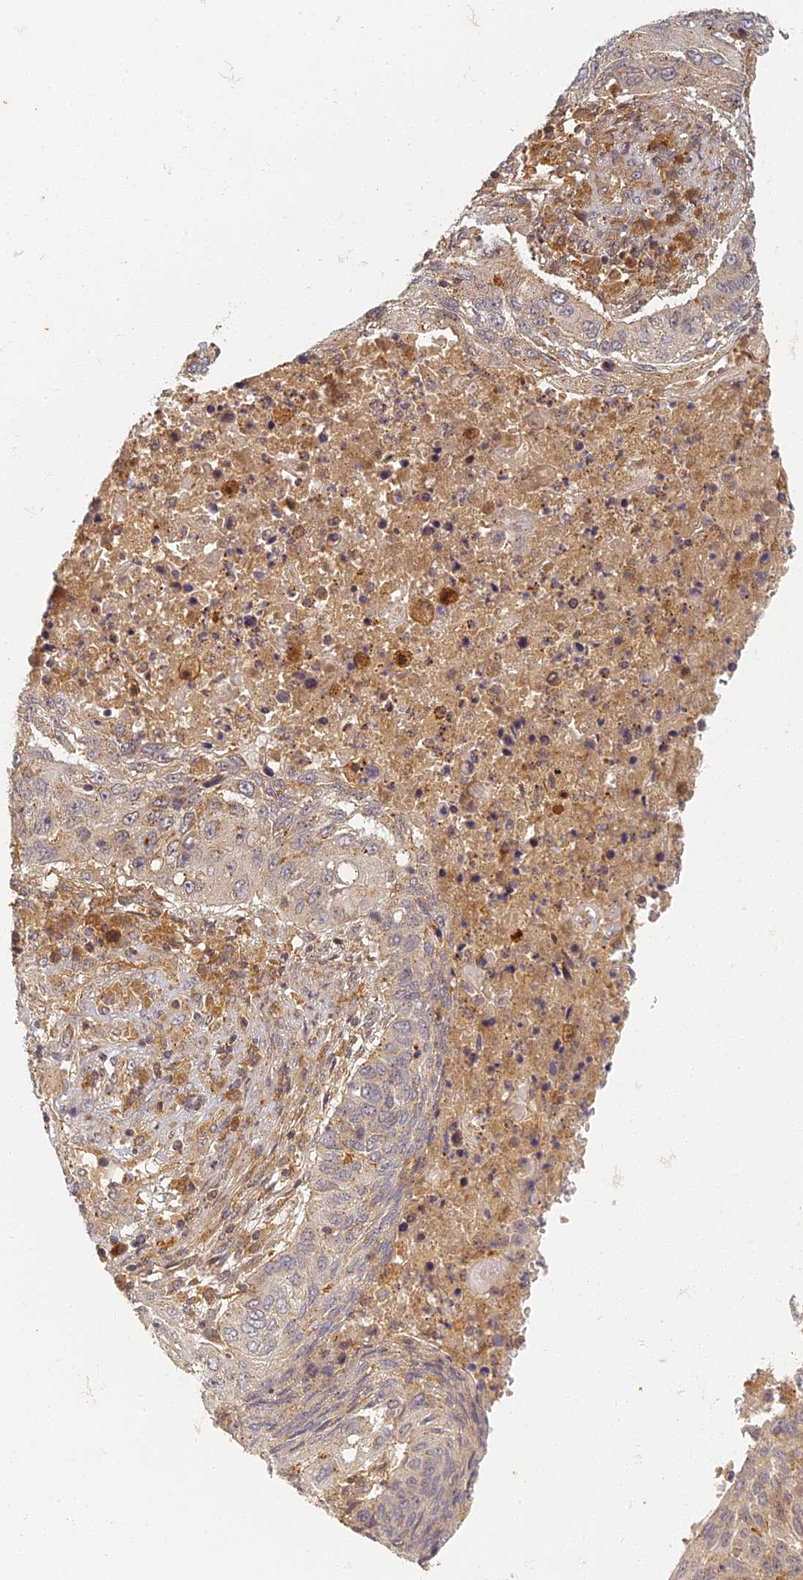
{"staining": {"intensity": "weak", "quantity": "<25%", "location": "cytoplasmic/membranous"}, "tissue": "lung cancer", "cell_type": "Tumor cells", "image_type": "cancer", "snomed": [{"axis": "morphology", "description": "Squamous cell carcinoma, NOS"}, {"axis": "topography", "description": "Lung"}], "caption": "DAB (3,3'-diaminobenzidine) immunohistochemical staining of lung cancer displays no significant staining in tumor cells.", "gene": "INO80D", "patient": {"sex": "female", "age": 63}}